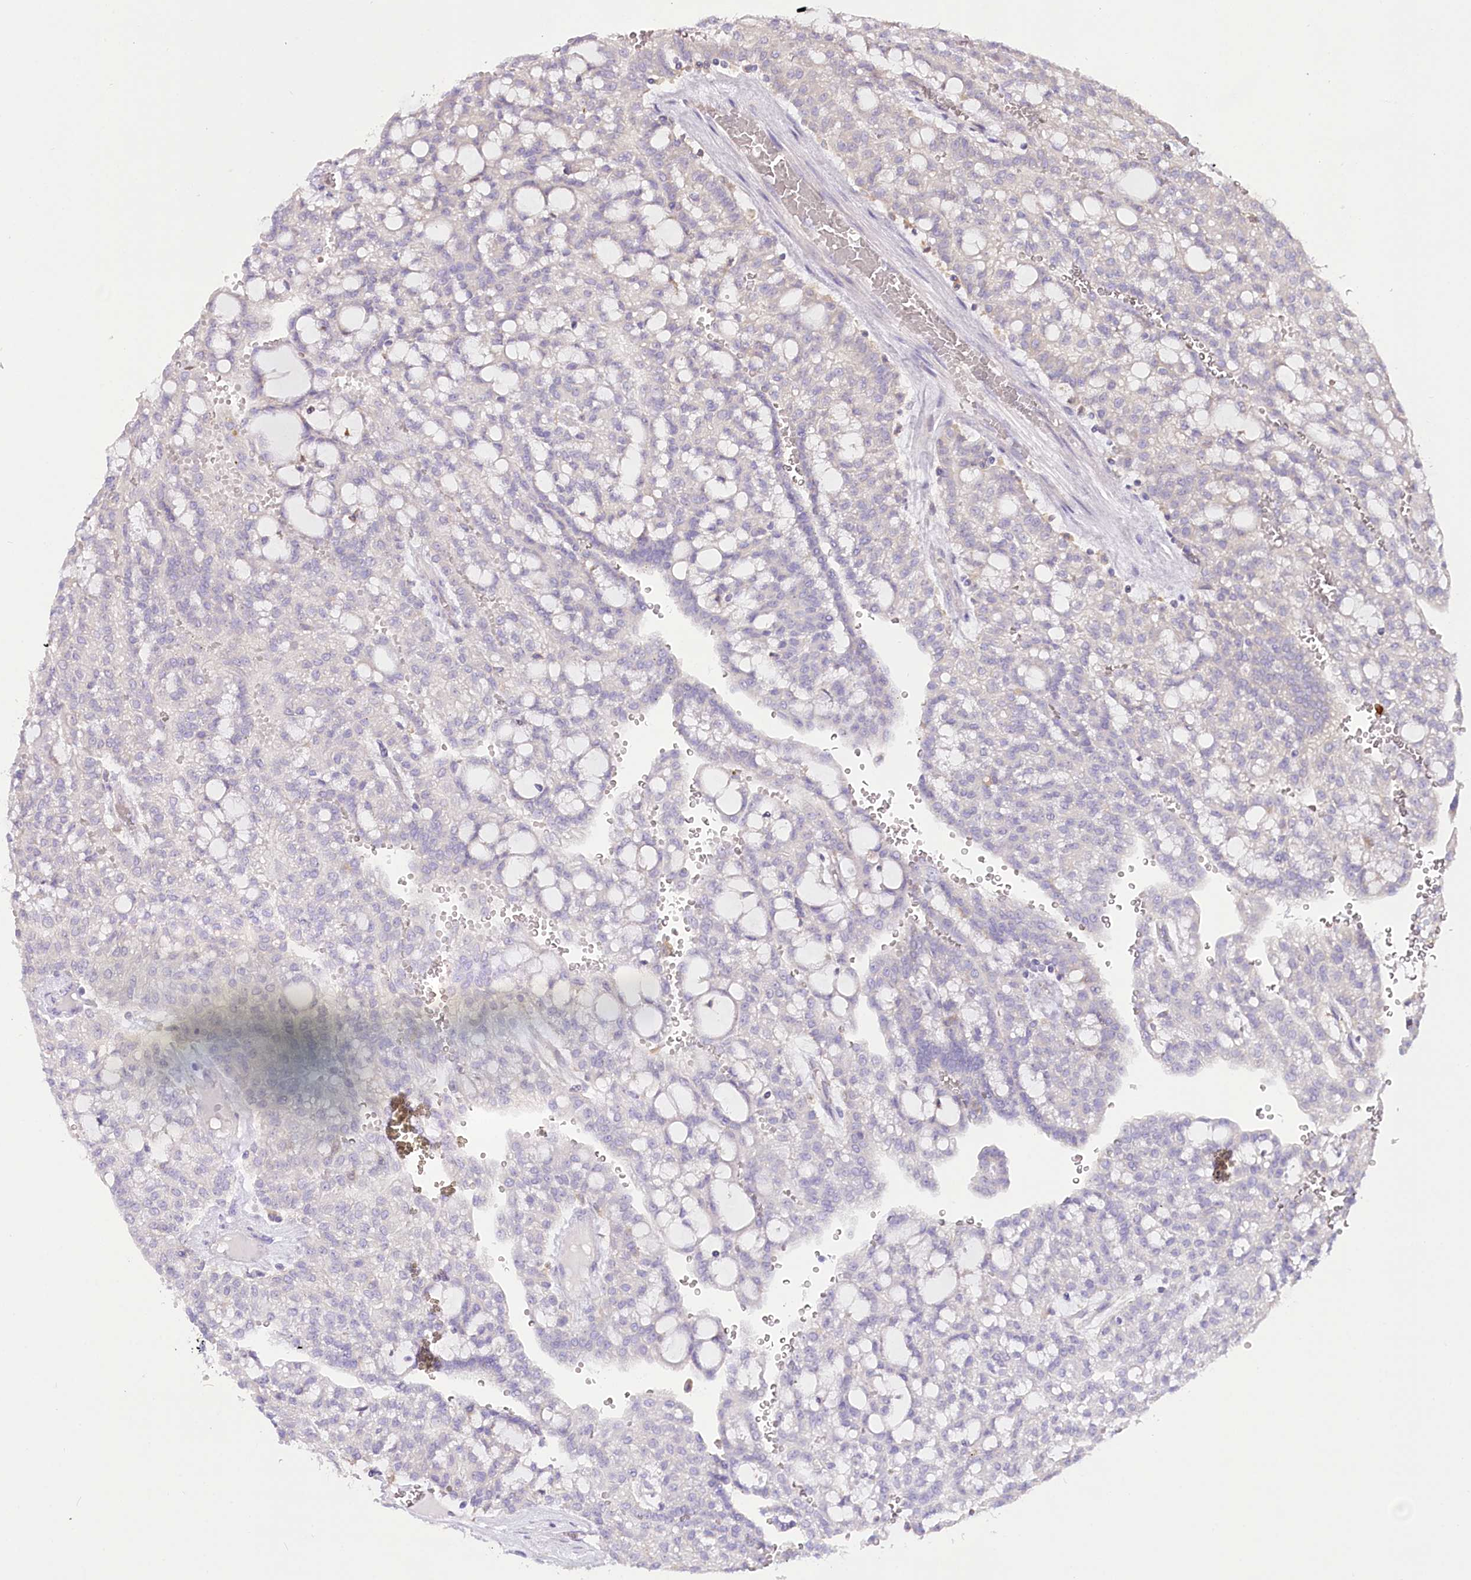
{"staining": {"intensity": "negative", "quantity": "none", "location": "none"}, "tissue": "renal cancer", "cell_type": "Tumor cells", "image_type": "cancer", "snomed": [{"axis": "morphology", "description": "Adenocarcinoma, NOS"}, {"axis": "topography", "description": "Kidney"}], "caption": "This is an IHC photomicrograph of renal cancer. There is no positivity in tumor cells.", "gene": "DPYD", "patient": {"sex": "male", "age": 63}}